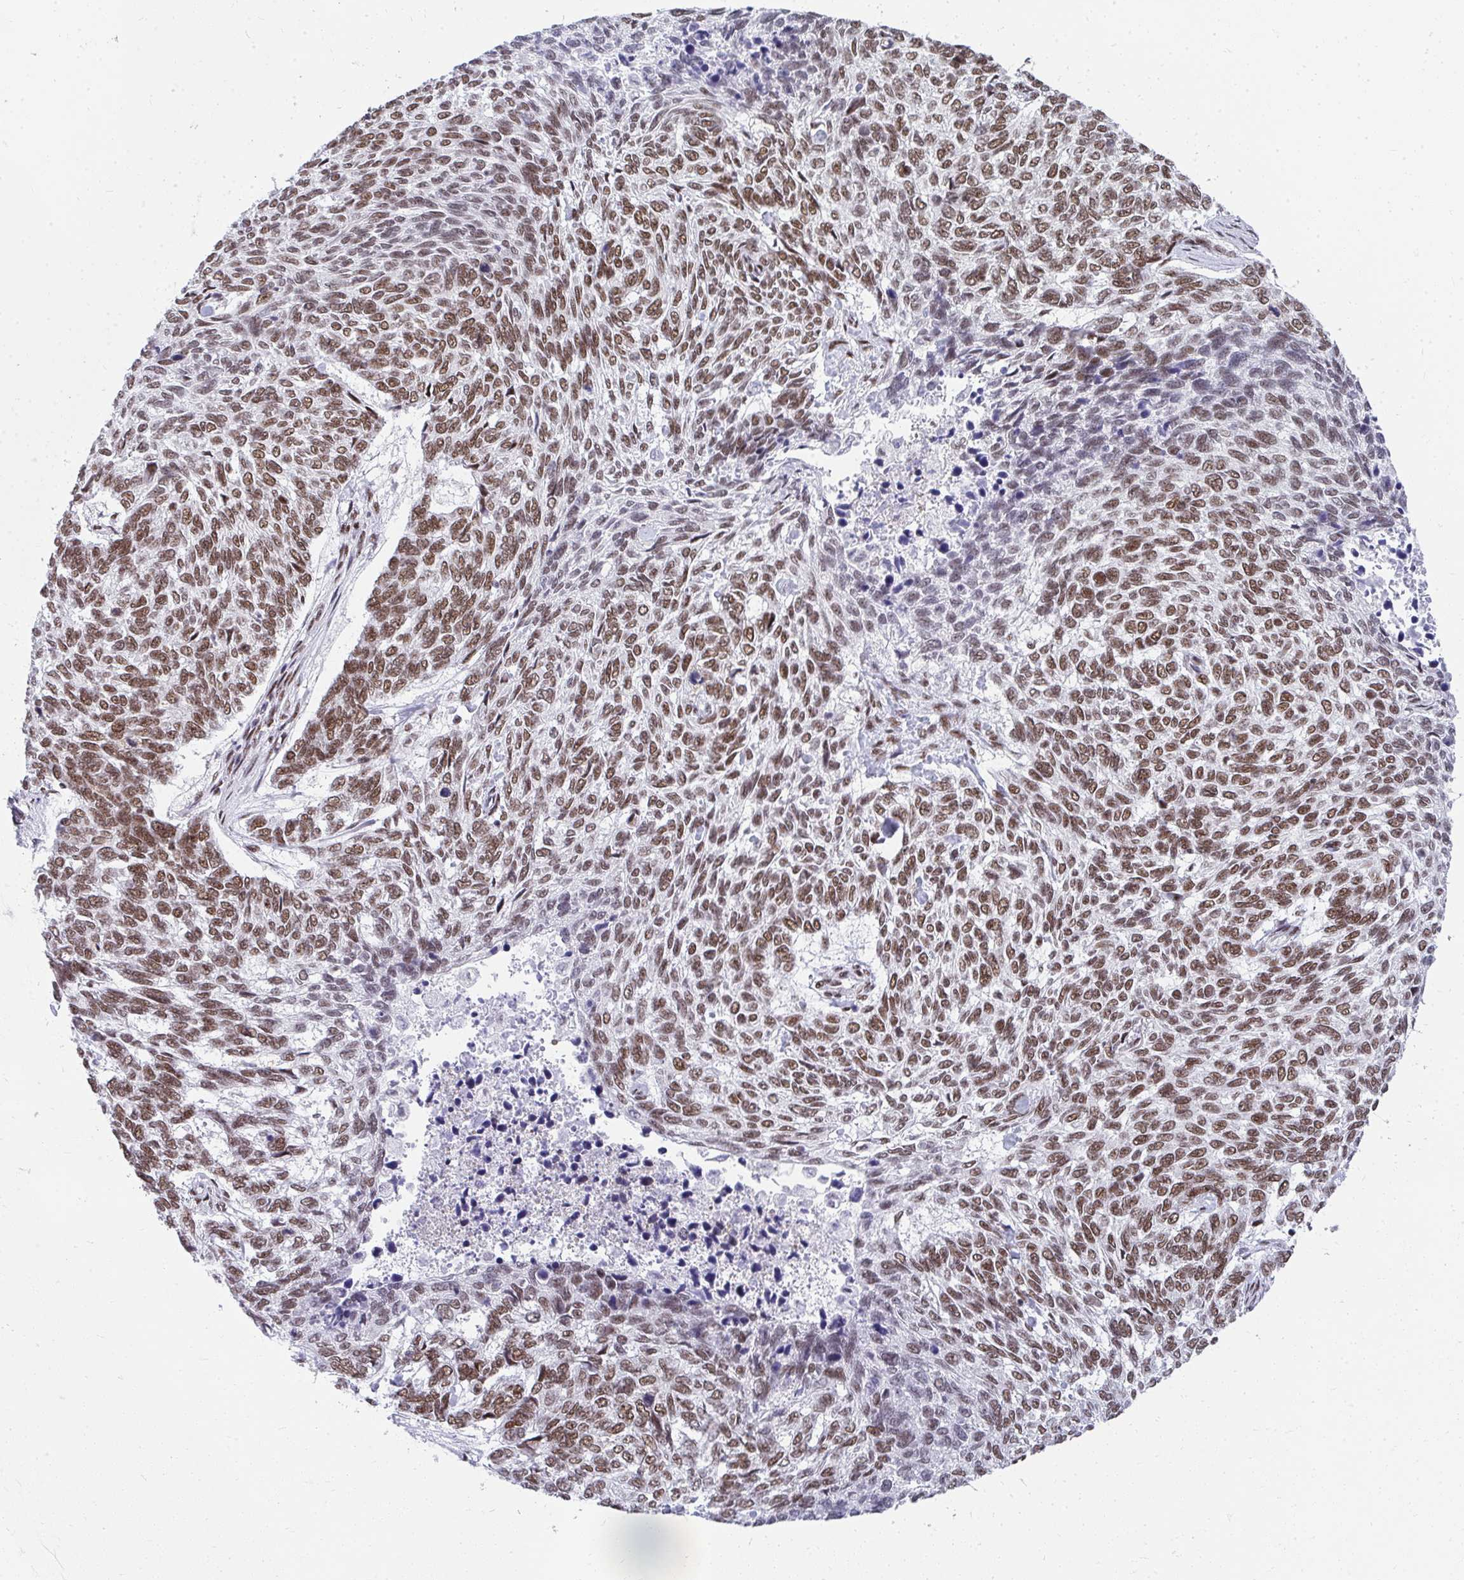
{"staining": {"intensity": "moderate", "quantity": ">75%", "location": "nuclear"}, "tissue": "skin cancer", "cell_type": "Tumor cells", "image_type": "cancer", "snomed": [{"axis": "morphology", "description": "Basal cell carcinoma"}, {"axis": "topography", "description": "Skin"}], "caption": "High-power microscopy captured an immunohistochemistry (IHC) image of basal cell carcinoma (skin), revealing moderate nuclear staining in about >75% of tumor cells.", "gene": "CREBBP", "patient": {"sex": "female", "age": 65}}